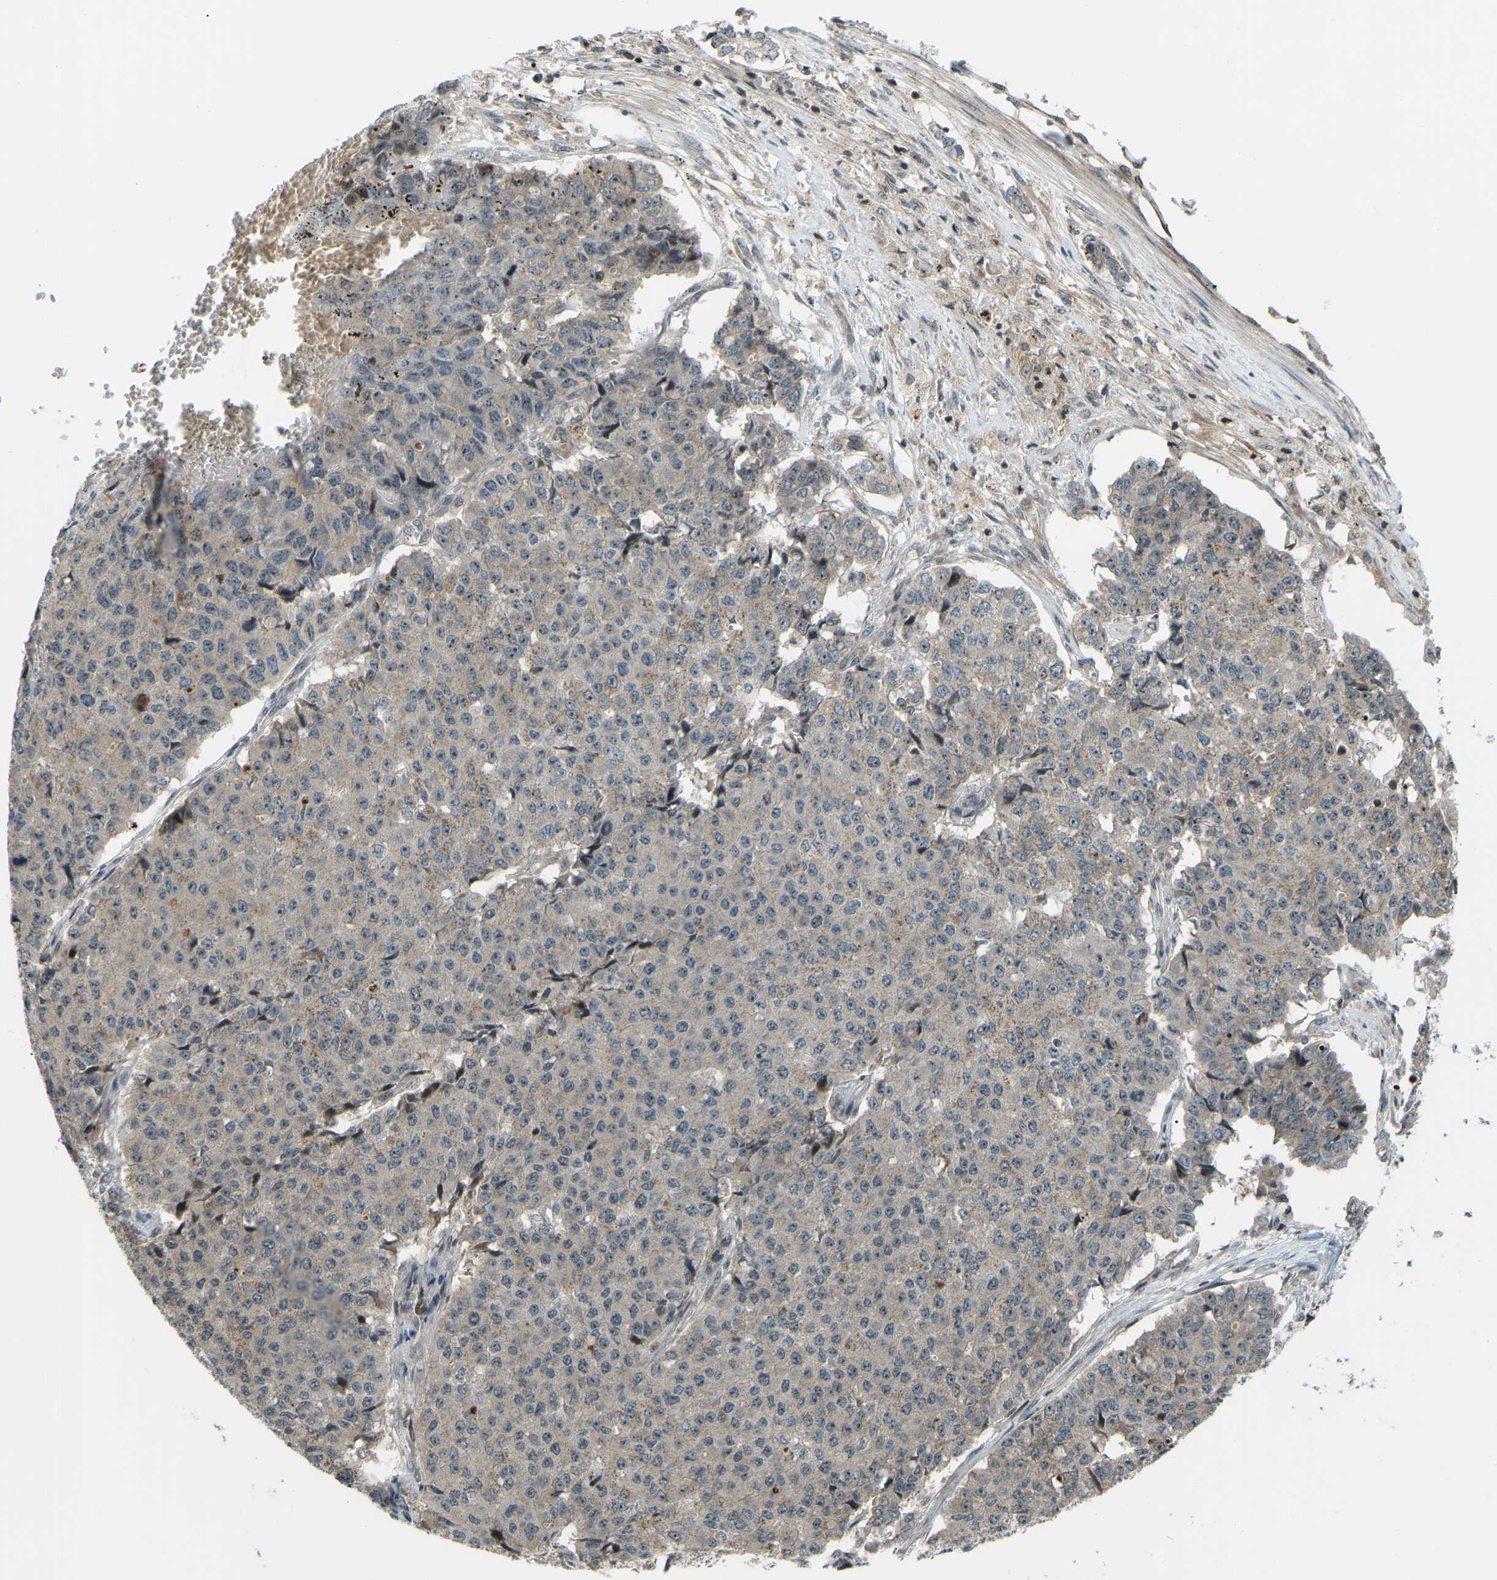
{"staining": {"intensity": "weak", "quantity": "25%-75%", "location": "cytoplasmic/membranous,nuclear"}, "tissue": "pancreatic cancer", "cell_type": "Tumor cells", "image_type": "cancer", "snomed": [{"axis": "morphology", "description": "Adenocarcinoma, NOS"}, {"axis": "topography", "description": "Pancreas"}], "caption": "The histopathology image reveals immunohistochemical staining of pancreatic cancer. There is weak cytoplasmic/membranous and nuclear staining is identified in approximately 25%-75% of tumor cells.", "gene": "SVOPL", "patient": {"sex": "male", "age": 50}}